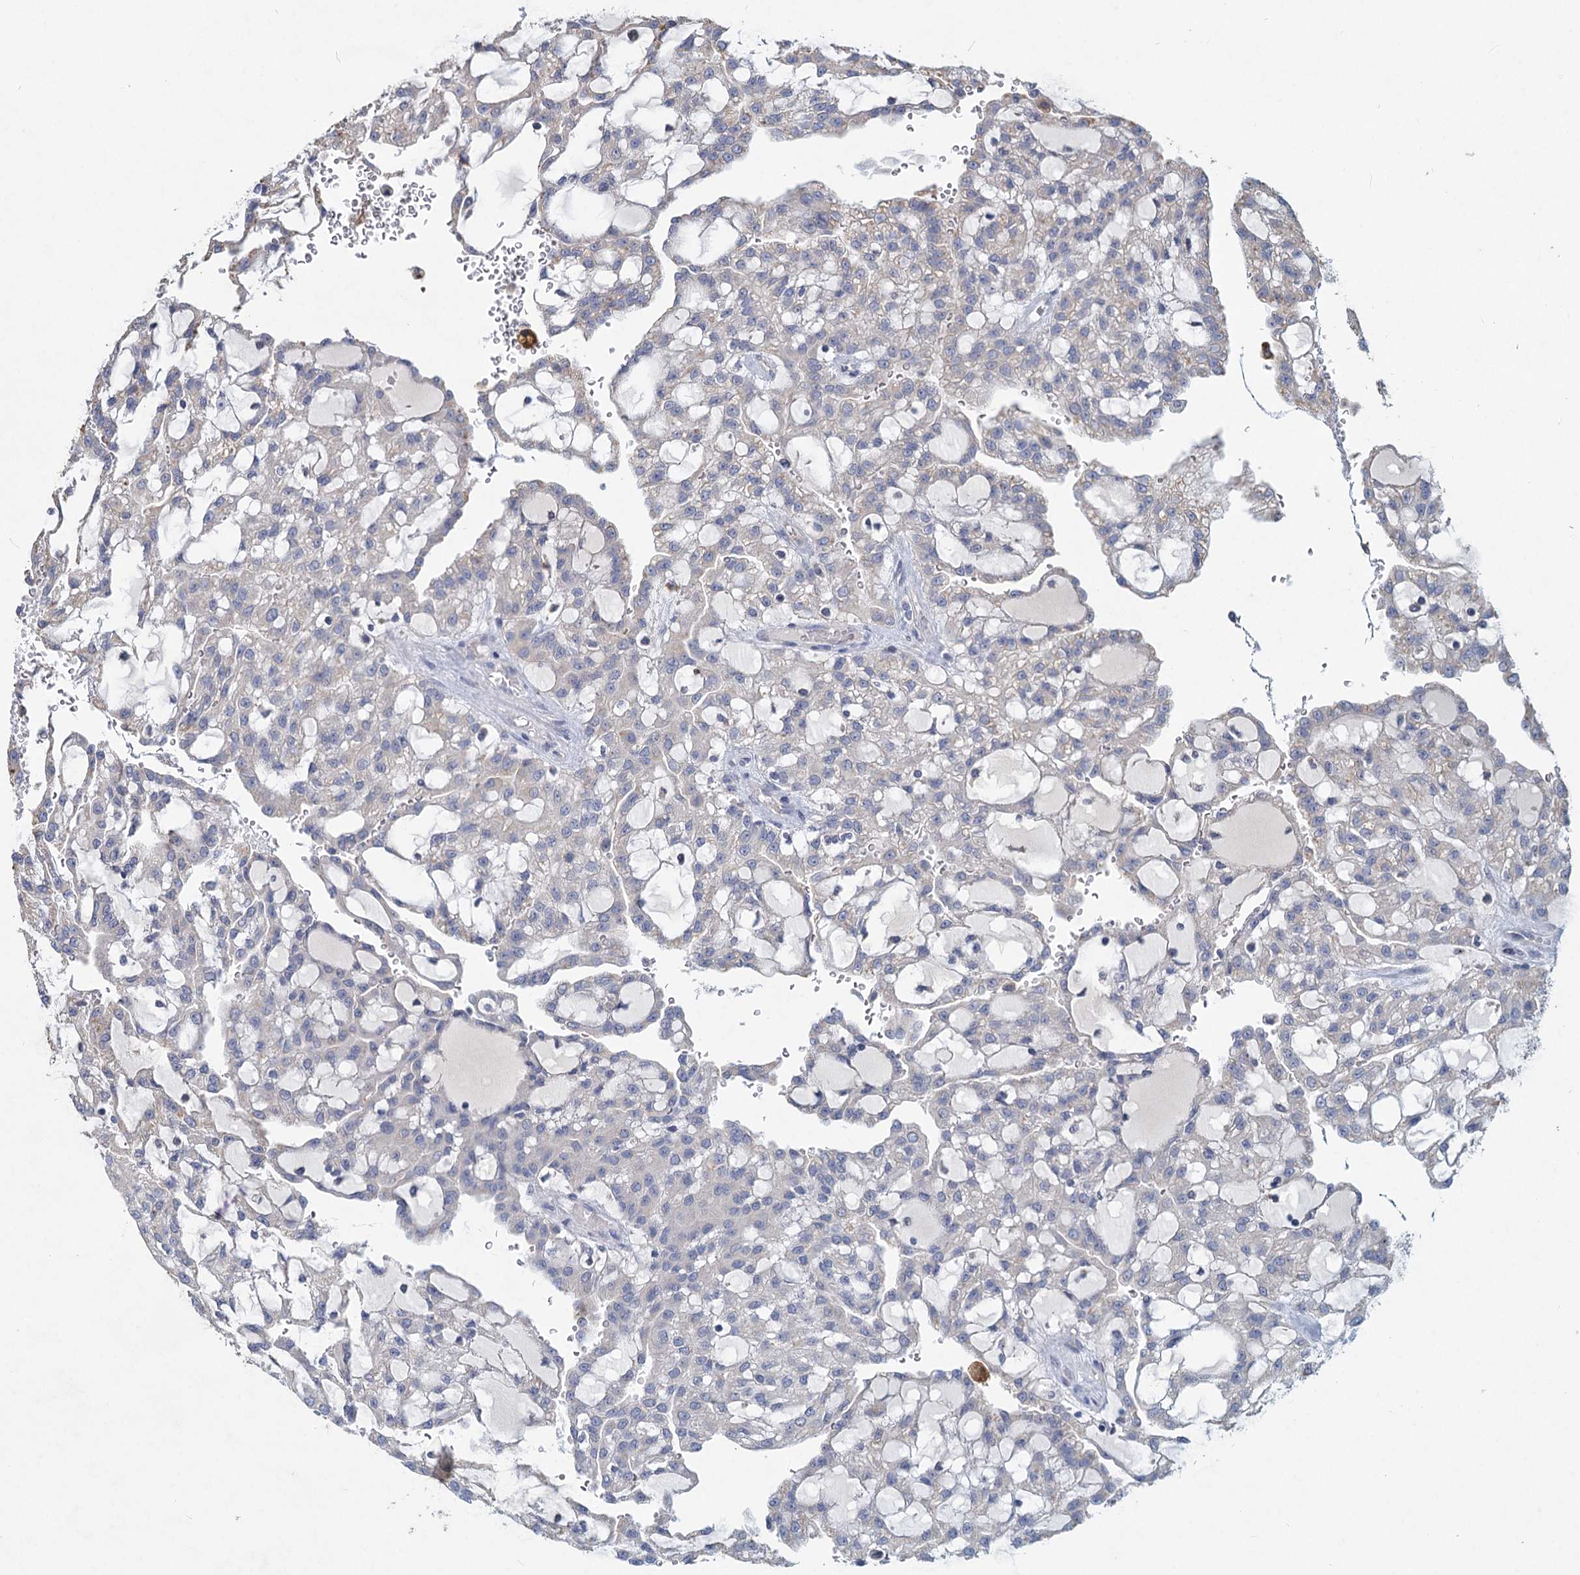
{"staining": {"intensity": "negative", "quantity": "none", "location": "none"}, "tissue": "renal cancer", "cell_type": "Tumor cells", "image_type": "cancer", "snomed": [{"axis": "morphology", "description": "Adenocarcinoma, NOS"}, {"axis": "topography", "description": "Kidney"}], "caption": "The micrograph displays no significant staining in tumor cells of renal cancer (adenocarcinoma).", "gene": "HES2", "patient": {"sex": "male", "age": 63}}